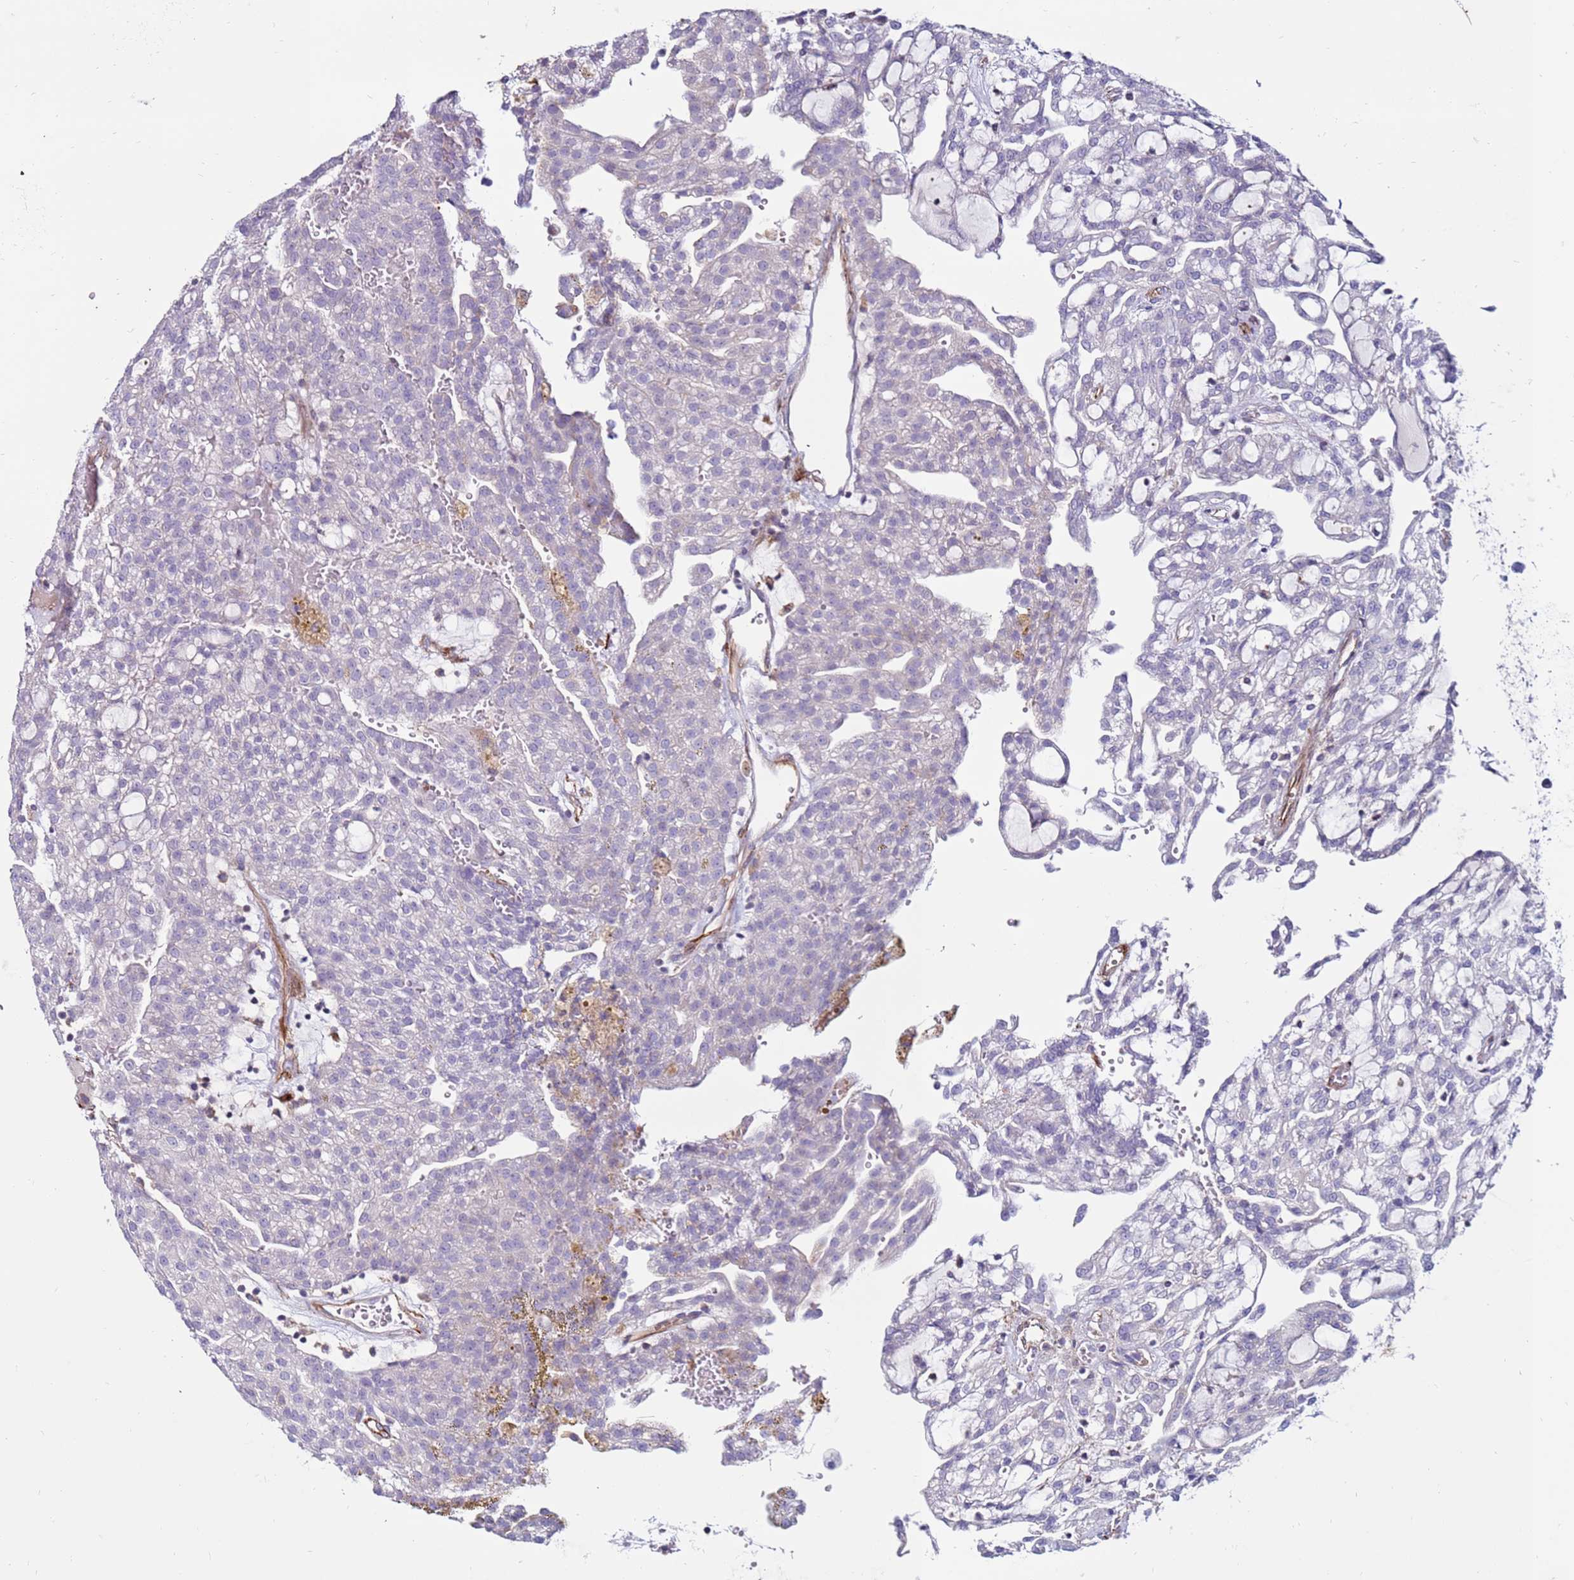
{"staining": {"intensity": "negative", "quantity": "none", "location": "none"}, "tissue": "renal cancer", "cell_type": "Tumor cells", "image_type": "cancer", "snomed": [{"axis": "morphology", "description": "Adenocarcinoma, NOS"}, {"axis": "topography", "description": "Kidney"}], "caption": "Immunohistochemistry of human renal cancer demonstrates no staining in tumor cells. (DAB immunohistochemistry visualized using brightfield microscopy, high magnification).", "gene": "CLEC4M", "patient": {"sex": "male", "age": 63}}